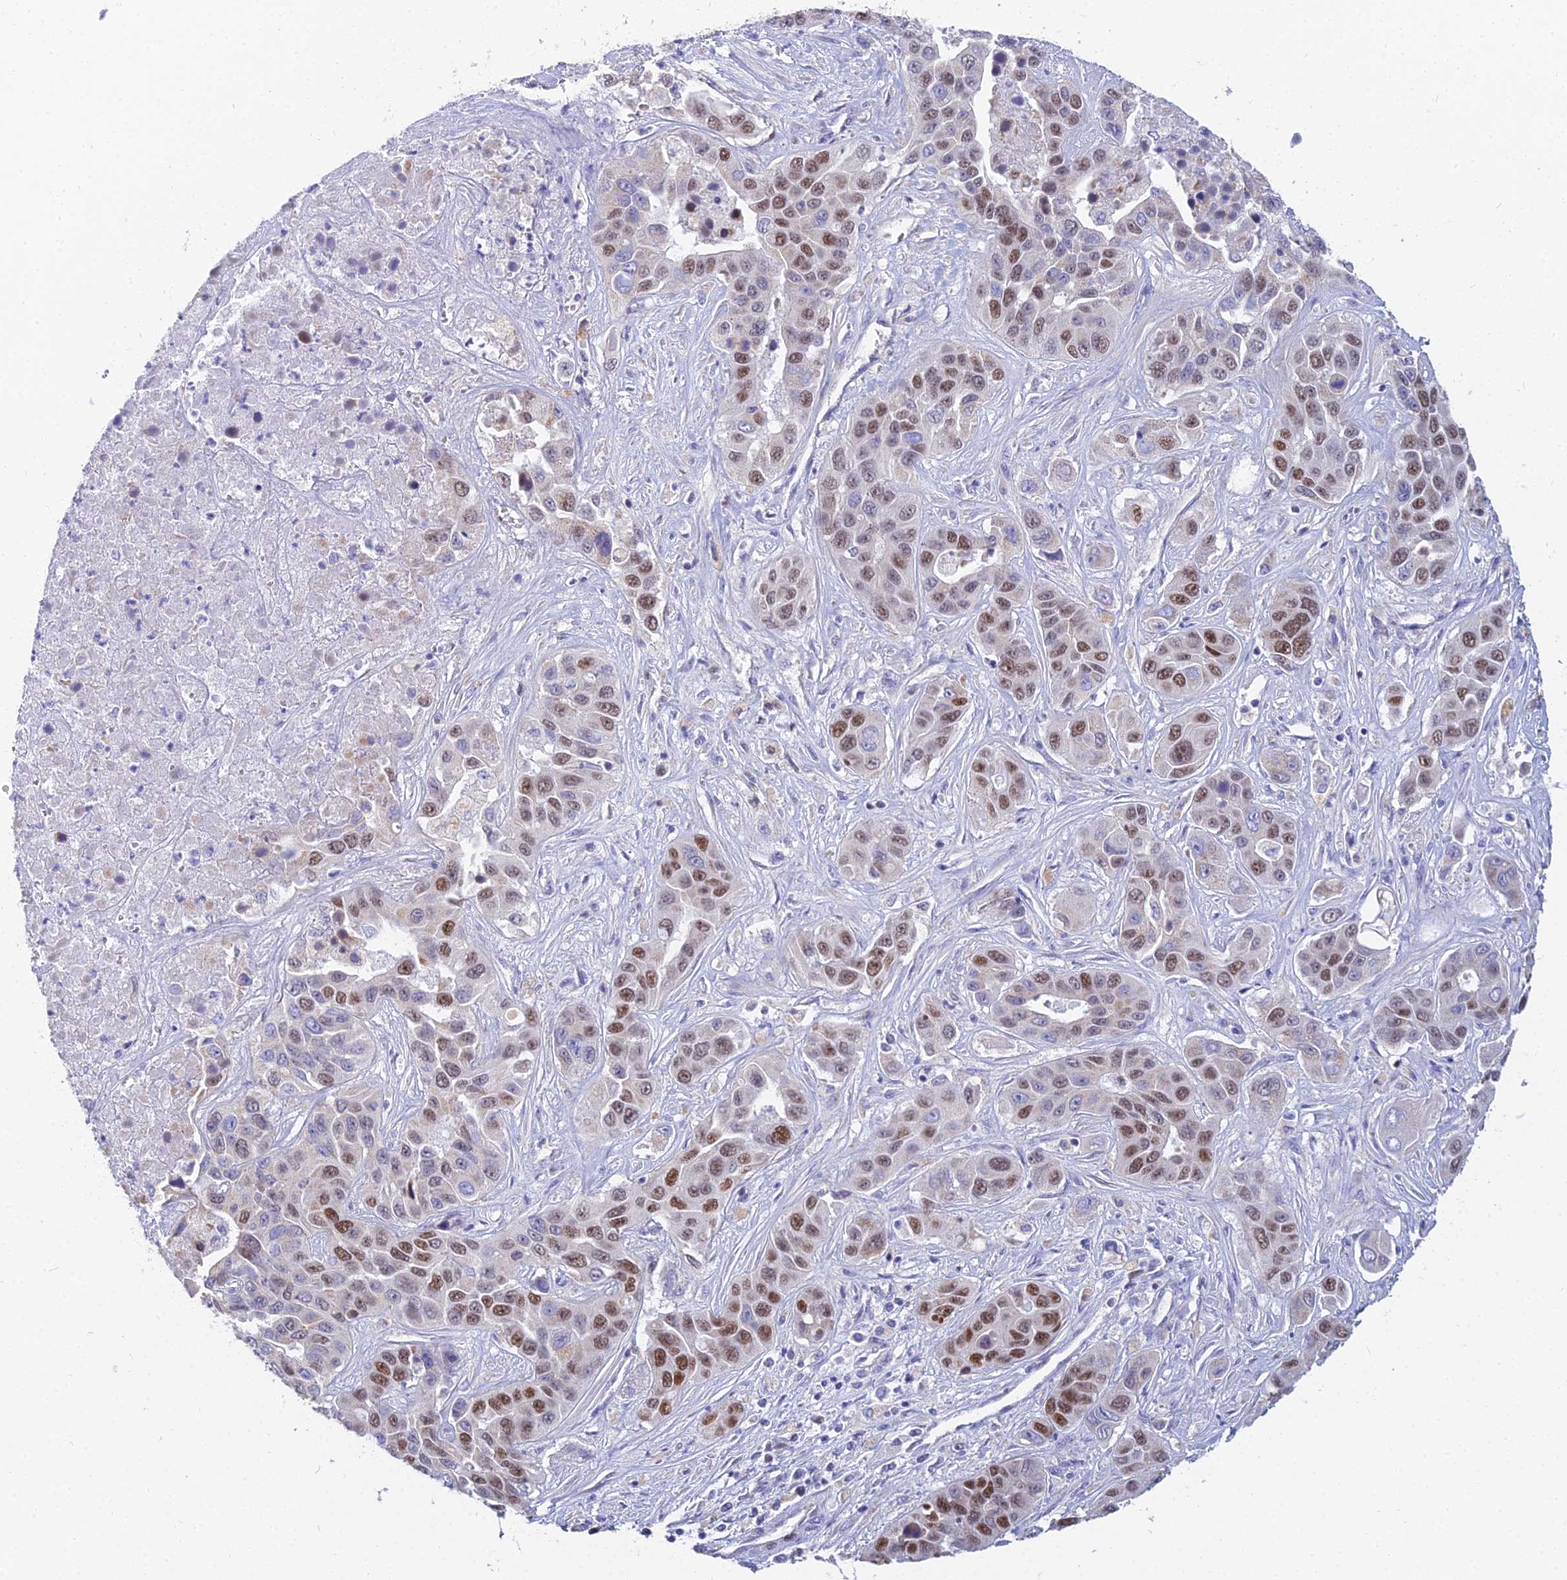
{"staining": {"intensity": "moderate", "quantity": "25%-75%", "location": "nuclear"}, "tissue": "liver cancer", "cell_type": "Tumor cells", "image_type": "cancer", "snomed": [{"axis": "morphology", "description": "Cholangiocarcinoma"}, {"axis": "topography", "description": "Liver"}], "caption": "Protein expression by IHC exhibits moderate nuclear staining in about 25%-75% of tumor cells in cholangiocarcinoma (liver). (Stains: DAB in brown, nuclei in blue, Microscopy: brightfield microscopy at high magnification).", "gene": "MCM2", "patient": {"sex": "female", "age": 52}}